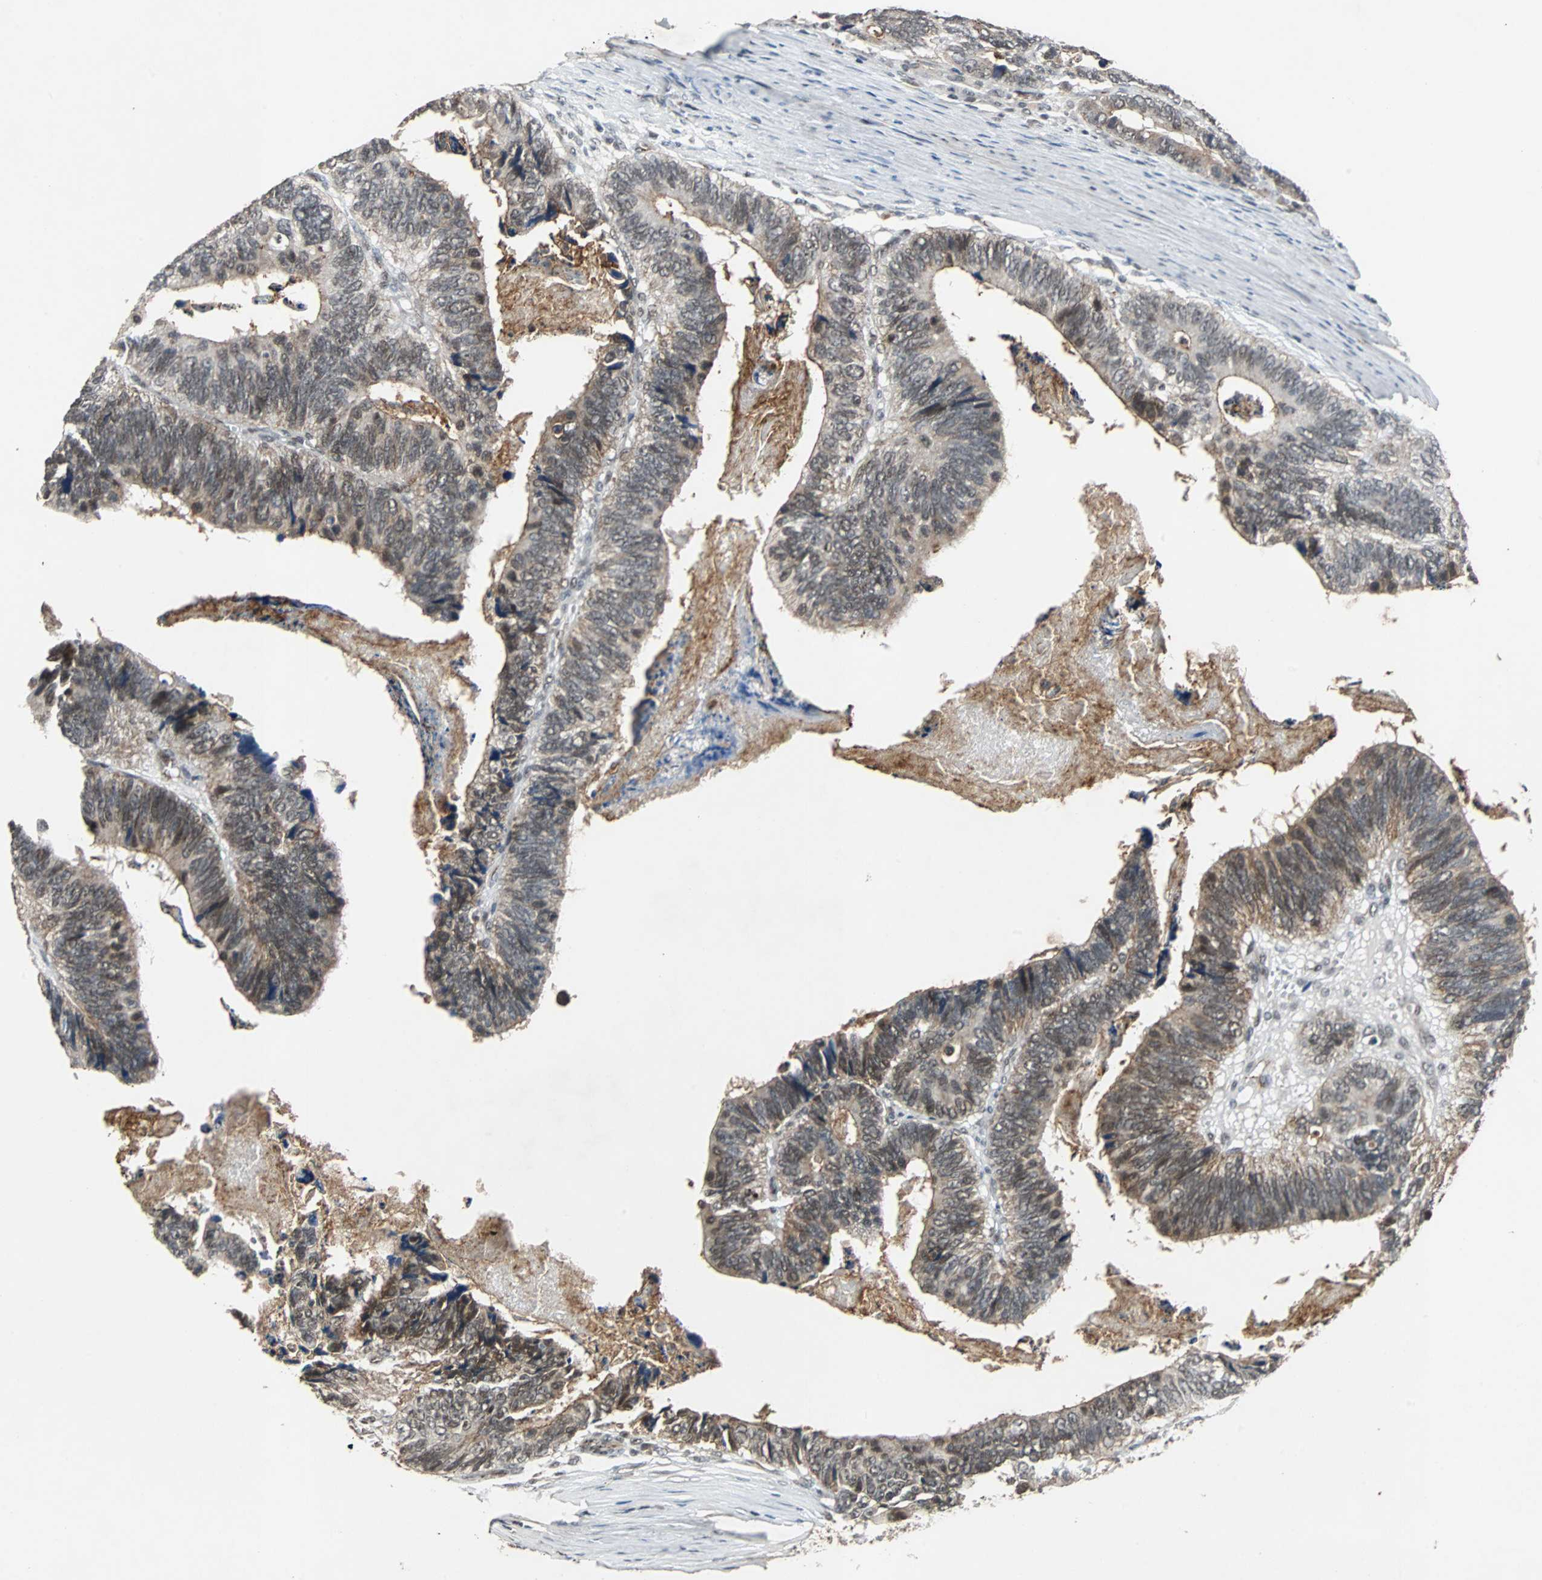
{"staining": {"intensity": "moderate", "quantity": ">75%", "location": "cytoplasmic/membranous"}, "tissue": "colorectal cancer", "cell_type": "Tumor cells", "image_type": "cancer", "snomed": [{"axis": "morphology", "description": "Adenocarcinoma, NOS"}, {"axis": "topography", "description": "Colon"}], "caption": "Immunohistochemical staining of colorectal cancer exhibits moderate cytoplasmic/membranous protein positivity in approximately >75% of tumor cells.", "gene": "LSR", "patient": {"sex": "male", "age": 72}}